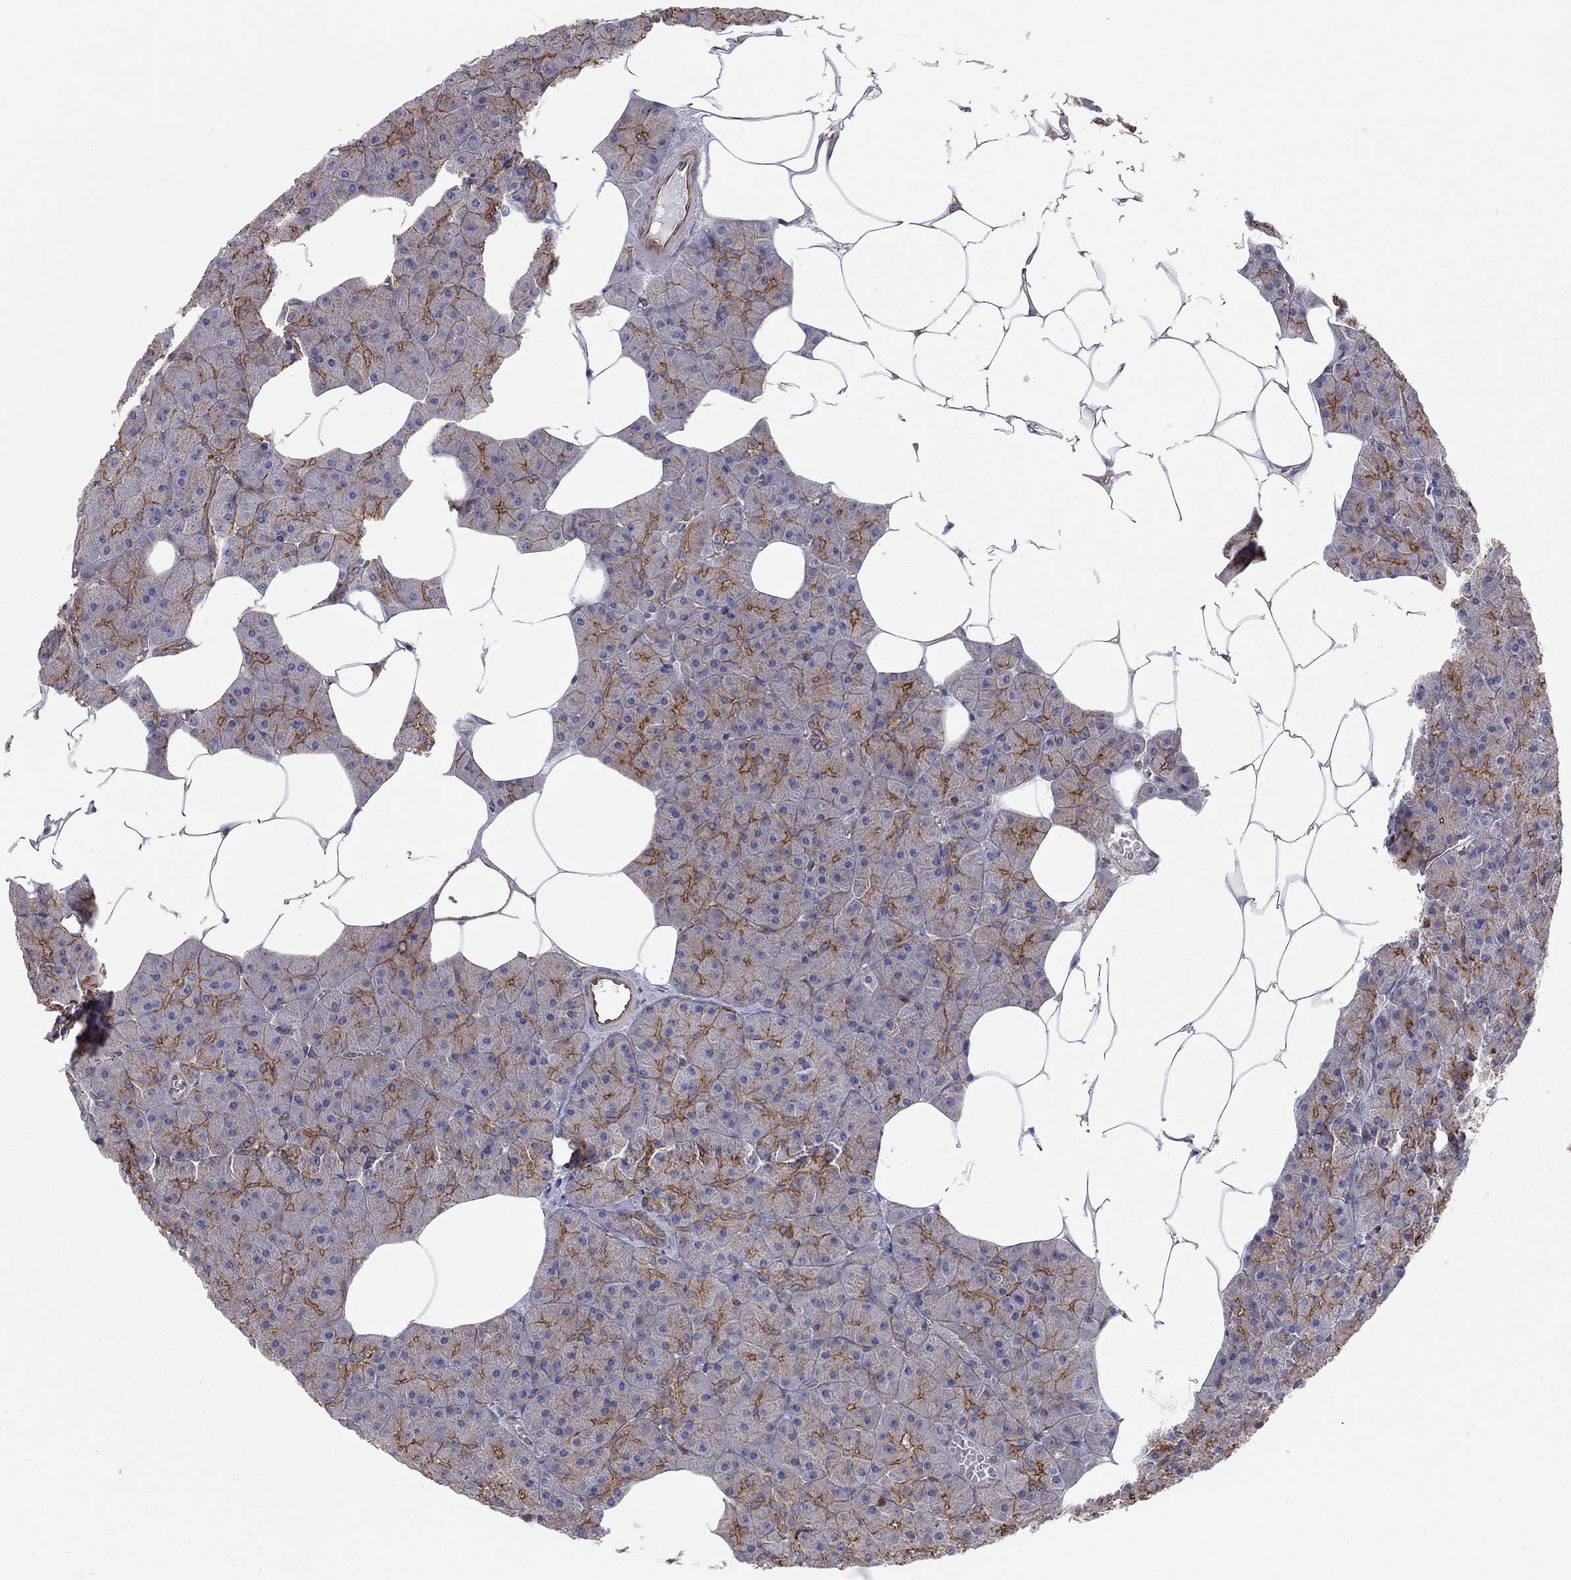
{"staining": {"intensity": "strong", "quantity": "25%-75%", "location": "cytoplasmic/membranous"}, "tissue": "pancreas", "cell_type": "Exocrine glandular cells", "image_type": "normal", "snomed": [{"axis": "morphology", "description": "Normal tissue, NOS"}, {"axis": "topography", "description": "Pancreas"}], "caption": "The micrograph reveals immunohistochemical staining of unremarkable pancreas. There is strong cytoplasmic/membranous expression is present in approximately 25%-75% of exocrine glandular cells.", "gene": "BICDL2", "patient": {"sex": "male", "age": 61}}